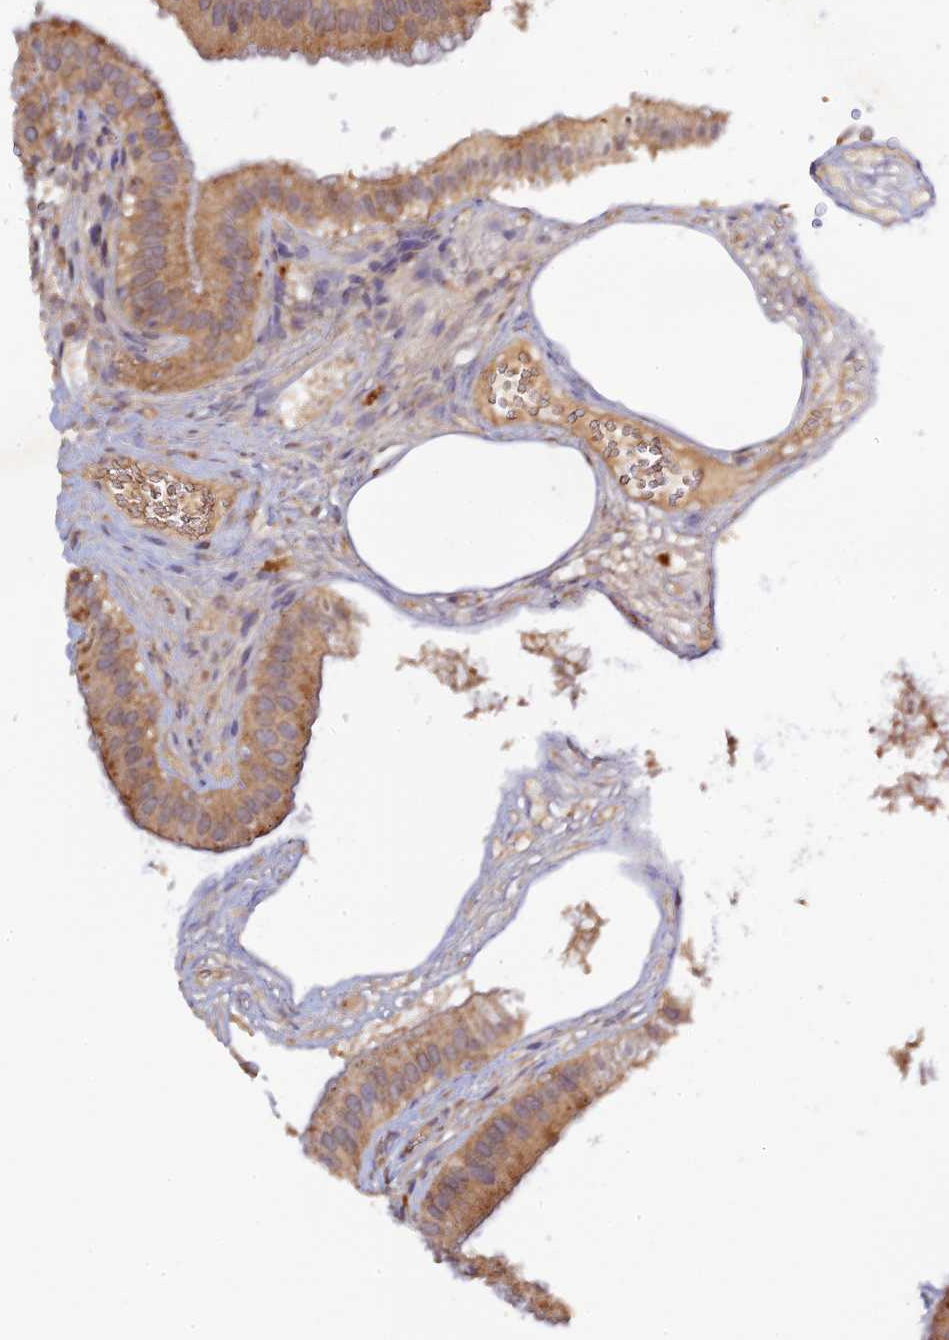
{"staining": {"intensity": "weak", "quantity": ">75%", "location": "cytoplasmic/membranous"}, "tissue": "gallbladder", "cell_type": "Glandular cells", "image_type": "normal", "snomed": [{"axis": "morphology", "description": "Normal tissue, NOS"}, {"axis": "topography", "description": "Gallbladder"}], "caption": "IHC image of normal human gallbladder stained for a protein (brown), which shows low levels of weak cytoplasmic/membranous positivity in approximately >75% of glandular cells.", "gene": "P3H3", "patient": {"sex": "female", "age": 54}}